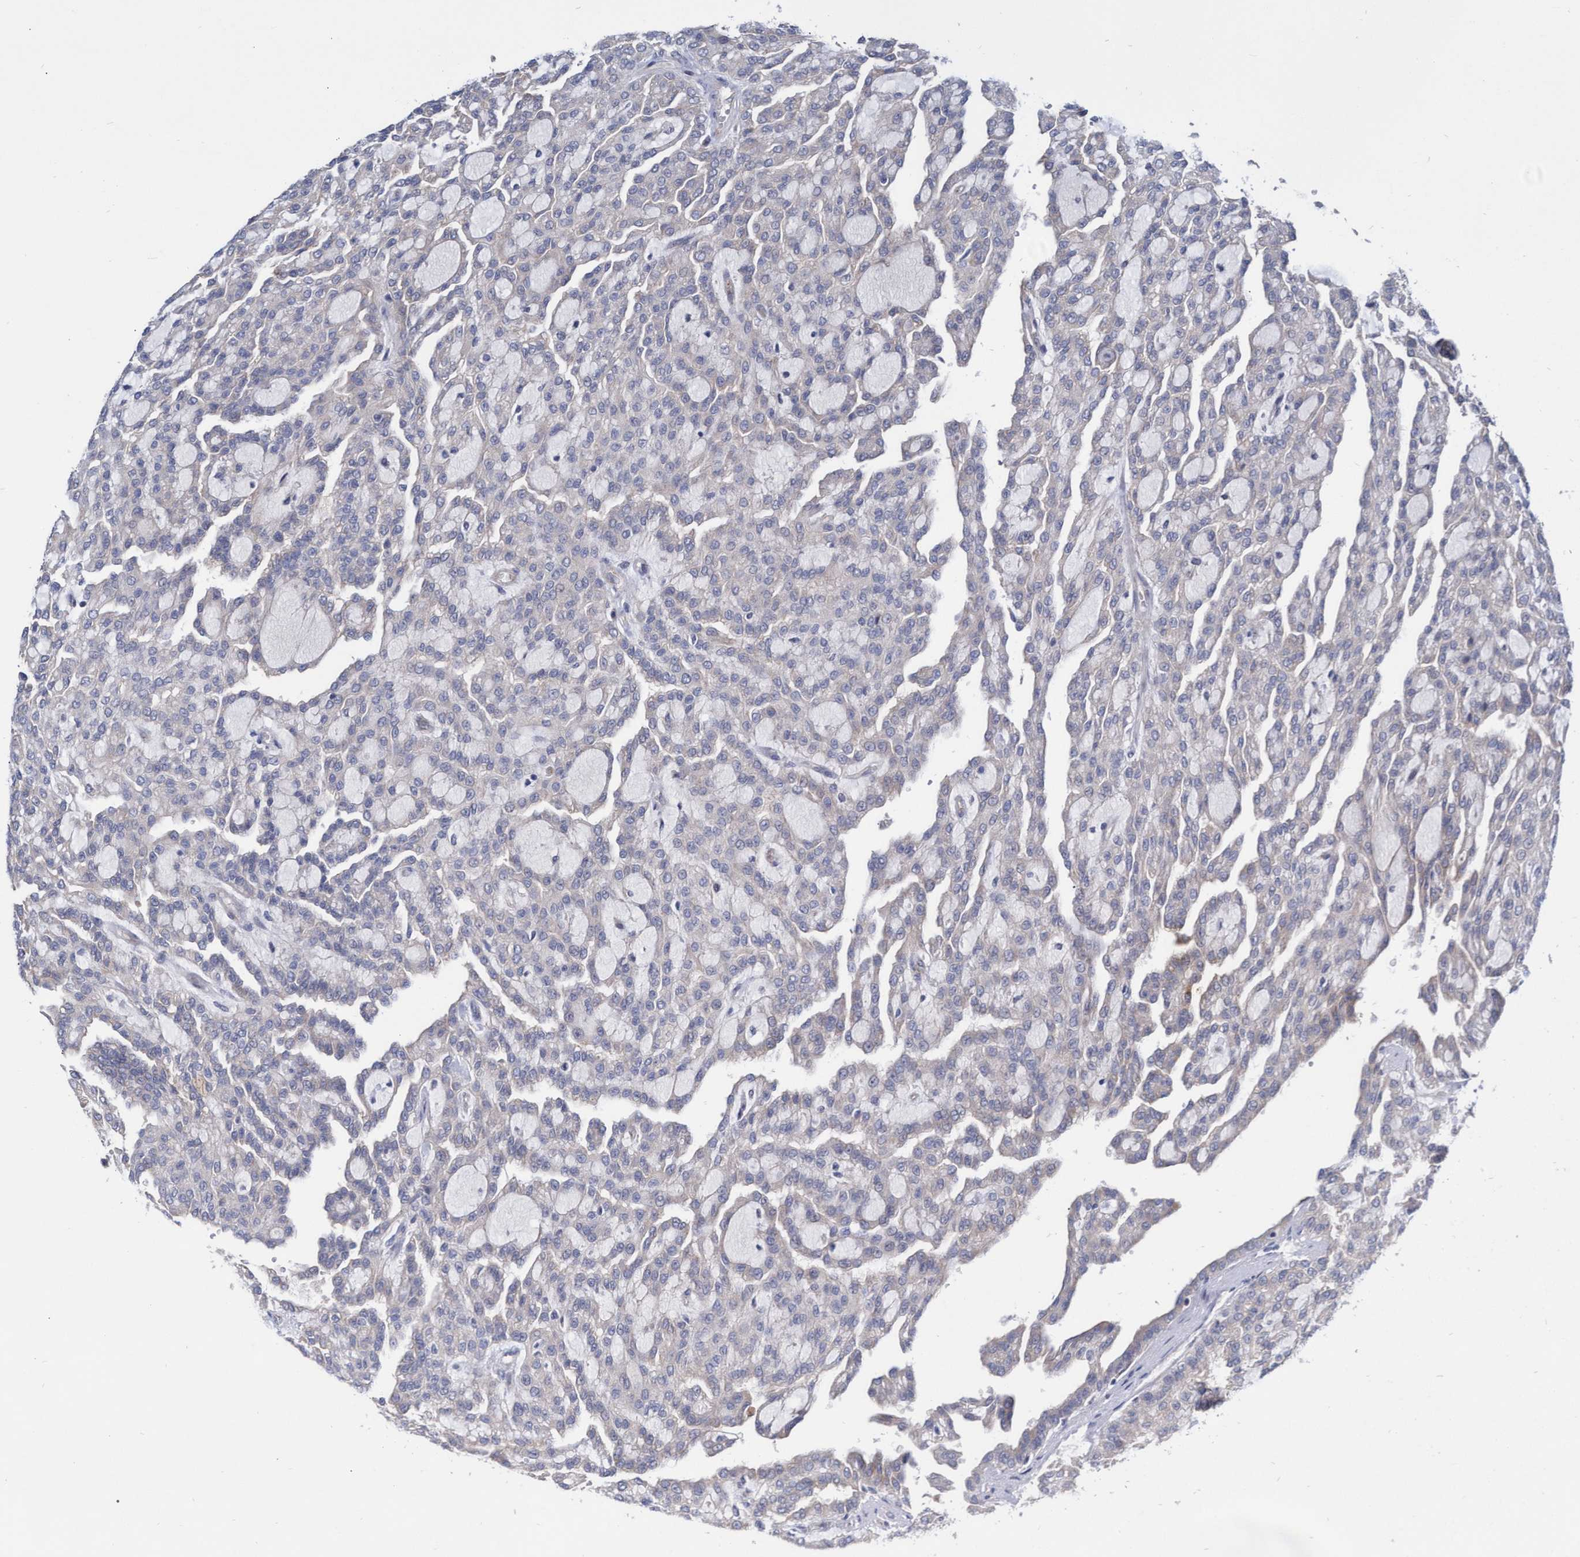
{"staining": {"intensity": "negative", "quantity": "none", "location": "none"}, "tissue": "renal cancer", "cell_type": "Tumor cells", "image_type": "cancer", "snomed": [{"axis": "morphology", "description": "Adenocarcinoma, NOS"}, {"axis": "topography", "description": "Kidney"}], "caption": "DAB immunohistochemical staining of human renal adenocarcinoma shows no significant staining in tumor cells.", "gene": "ABCF2", "patient": {"sex": "male", "age": 63}}